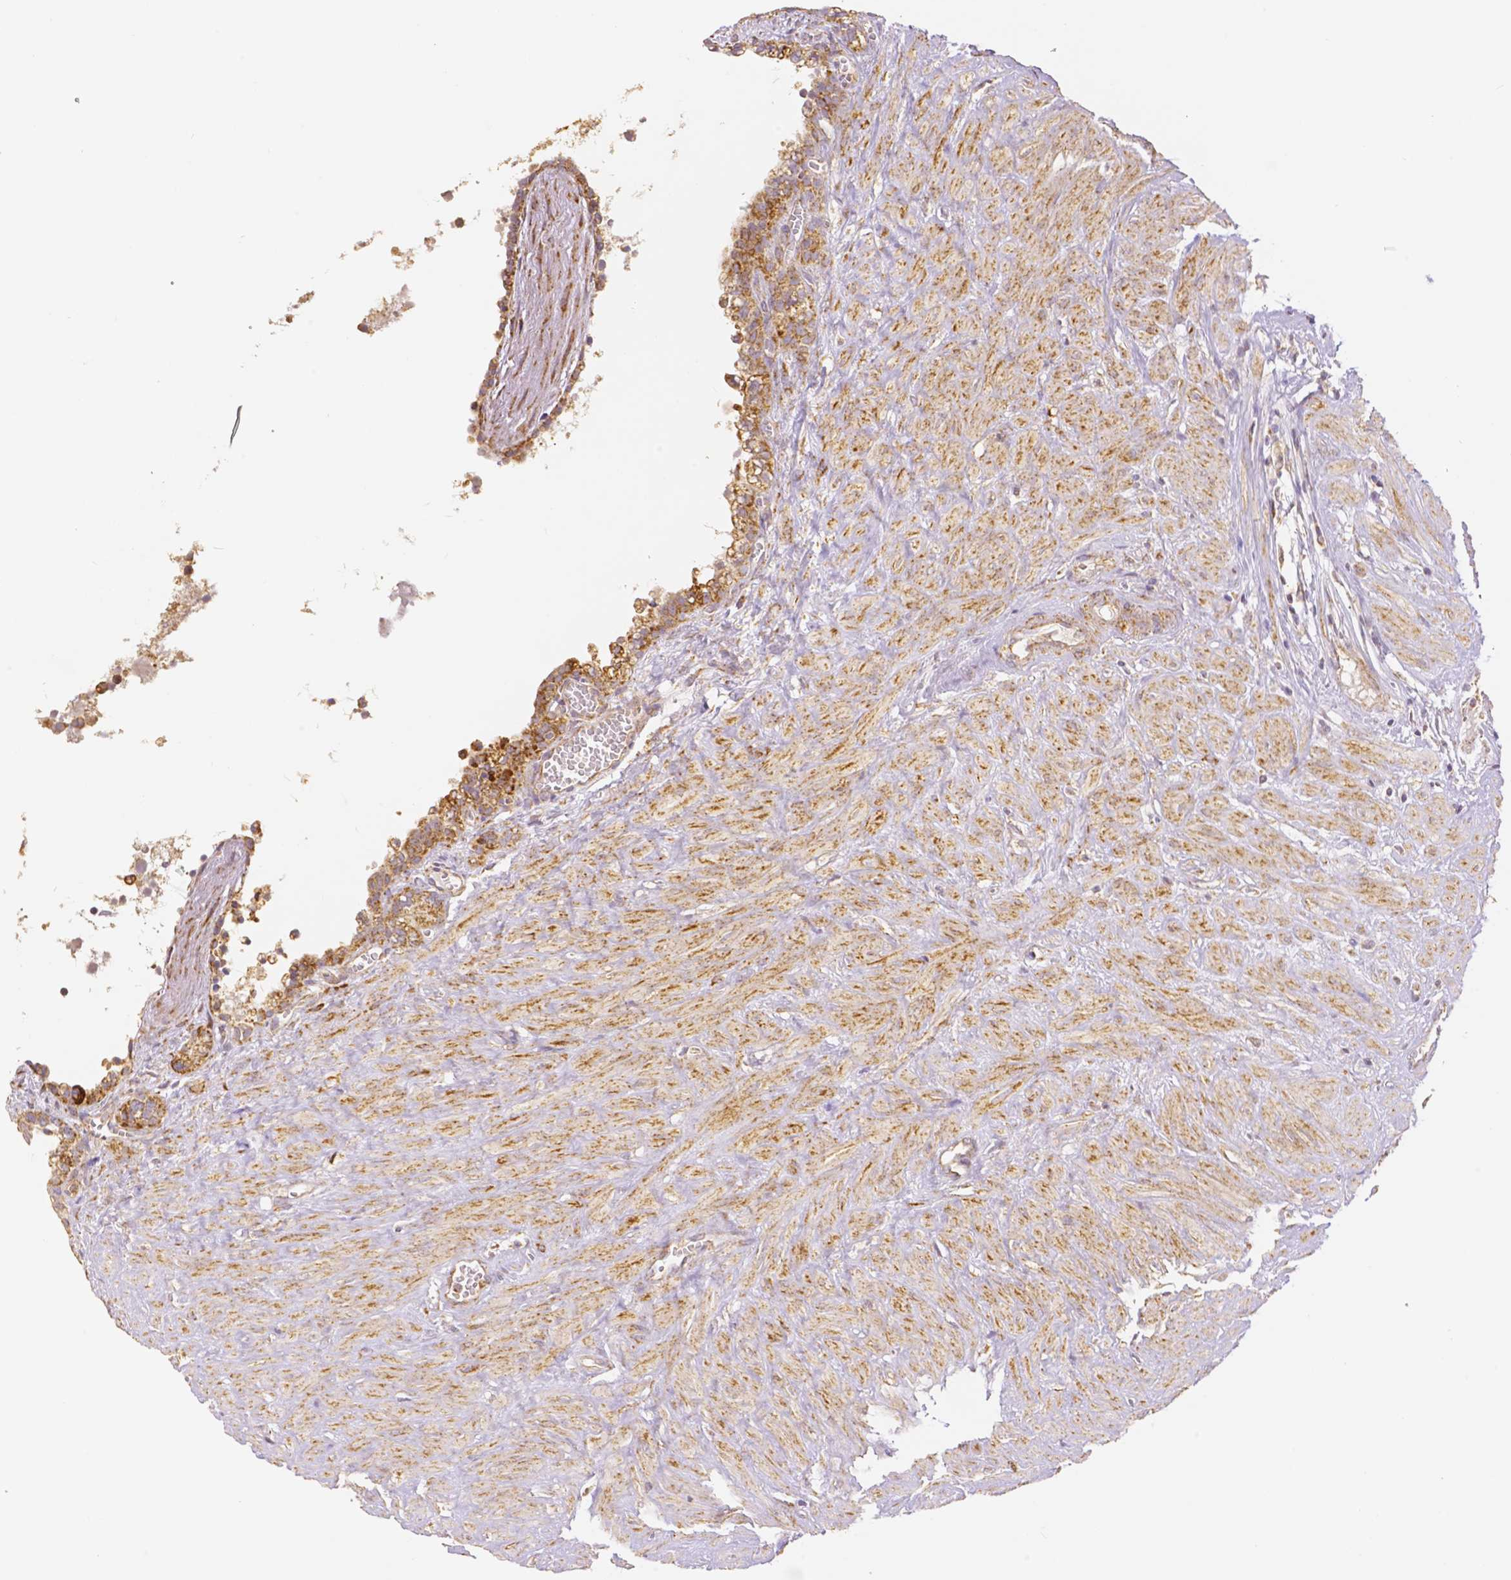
{"staining": {"intensity": "strong", "quantity": ">75%", "location": "cytoplasmic/membranous"}, "tissue": "seminal vesicle", "cell_type": "Glandular cells", "image_type": "normal", "snomed": [{"axis": "morphology", "description": "Normal tissue, NOS"}, {"axis": "topography", "description": "Seminal veicle"}], "caption": "Human seminal vesicle stained with a protein marker demonstrates strong staining in glandular cells.", "gene": "RHOT1", "patient": {"sex": "male", "age": 76}}